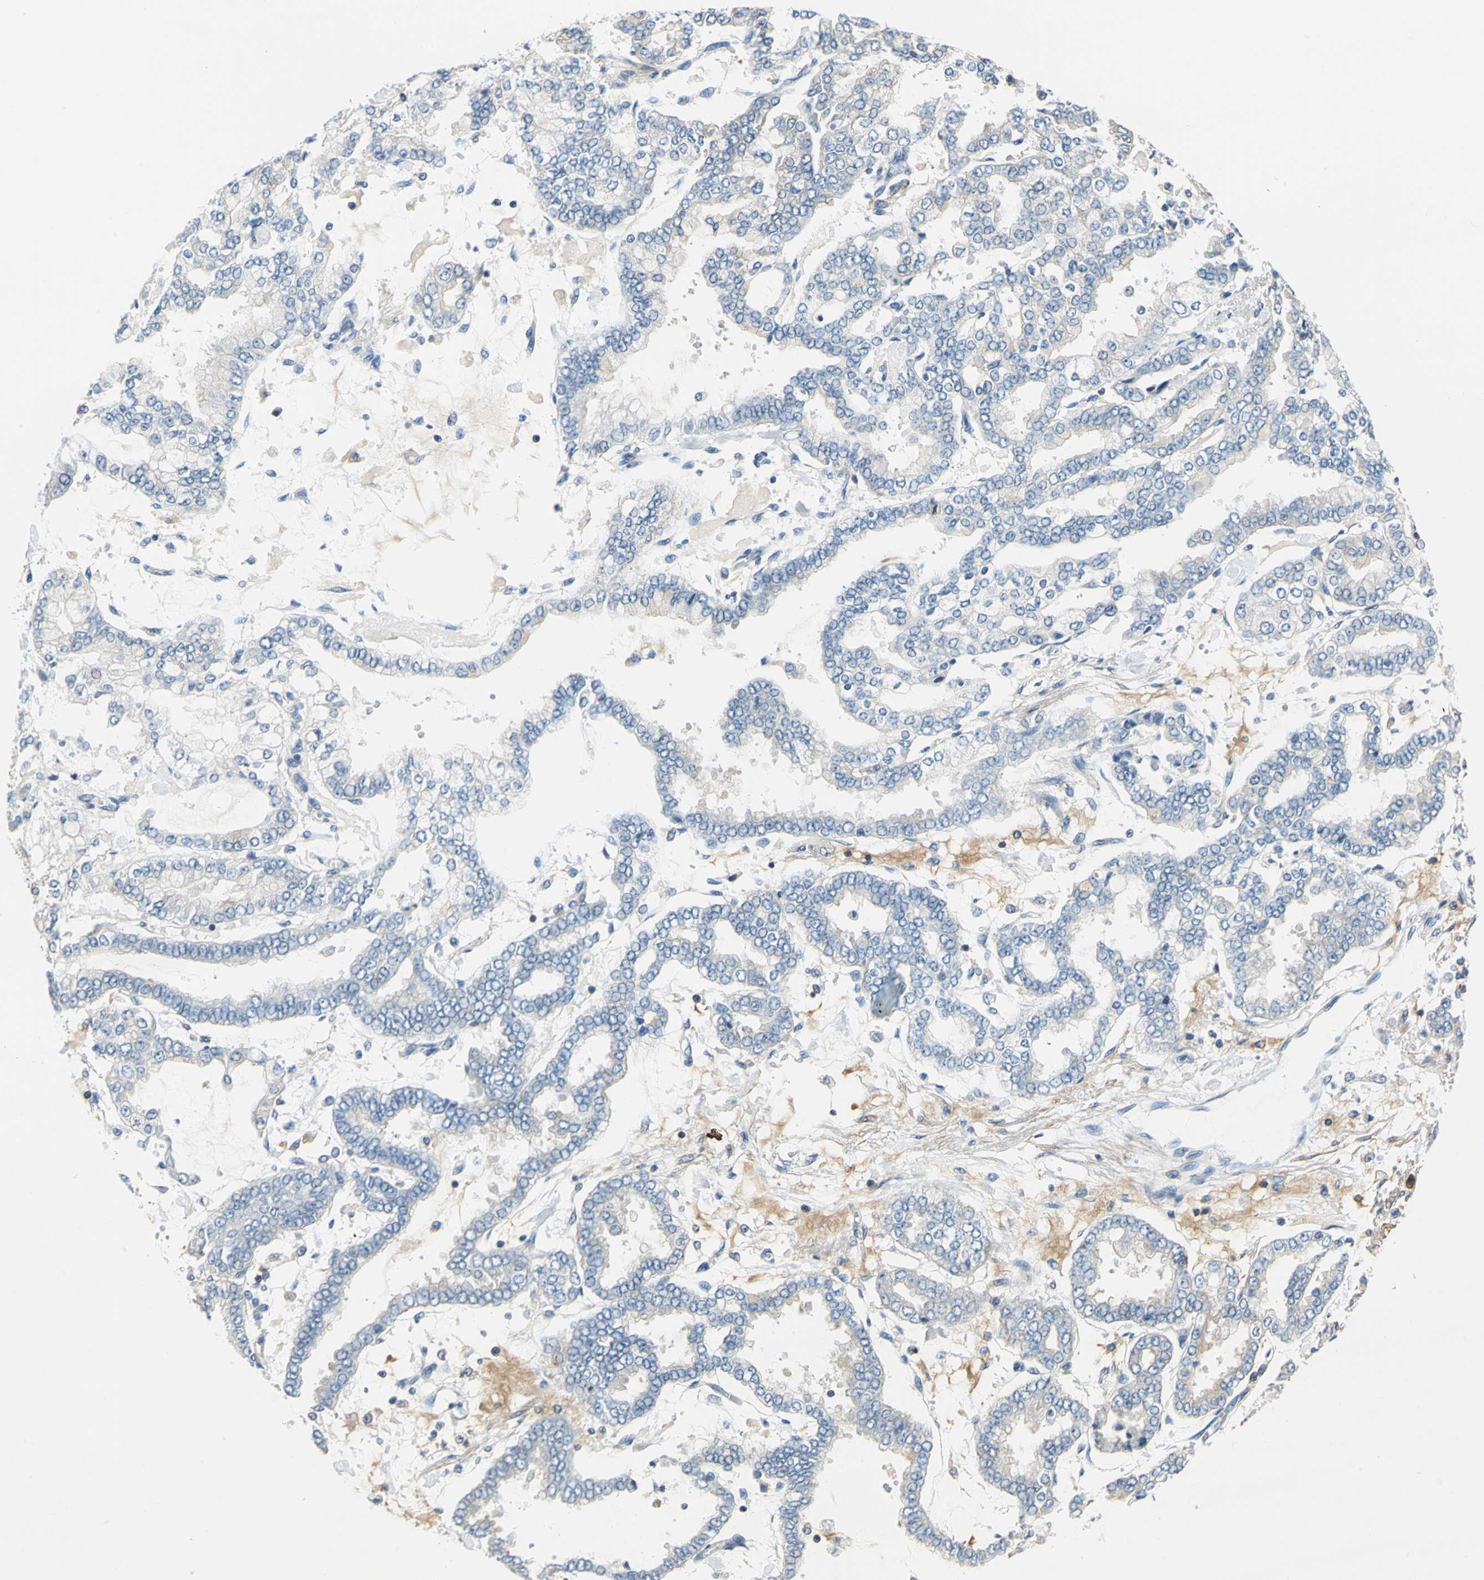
{"staining": {"intensity": "negative", "quantity": "none", "location": "none"}, "tissue": "stomach cancer", "cell_type": "Tumor cells", "image_type": "cancer", "snomed": [{"axis": "morphology", "description": "Normal tissue, NOS"}, {"axis": "morphology", "description": "Adenocarcinoma, NOS"}, {"axis": "topography", "description": "Stomach, upper"}, {"axis": "topography", "description": "Stomach"}], "caption": "This is an IHC histopathology image of human stomach cancer. There is no staining in tumor cells.", "gene": "DDX3Y", "patient": {"sex": "male", "age": 76}}